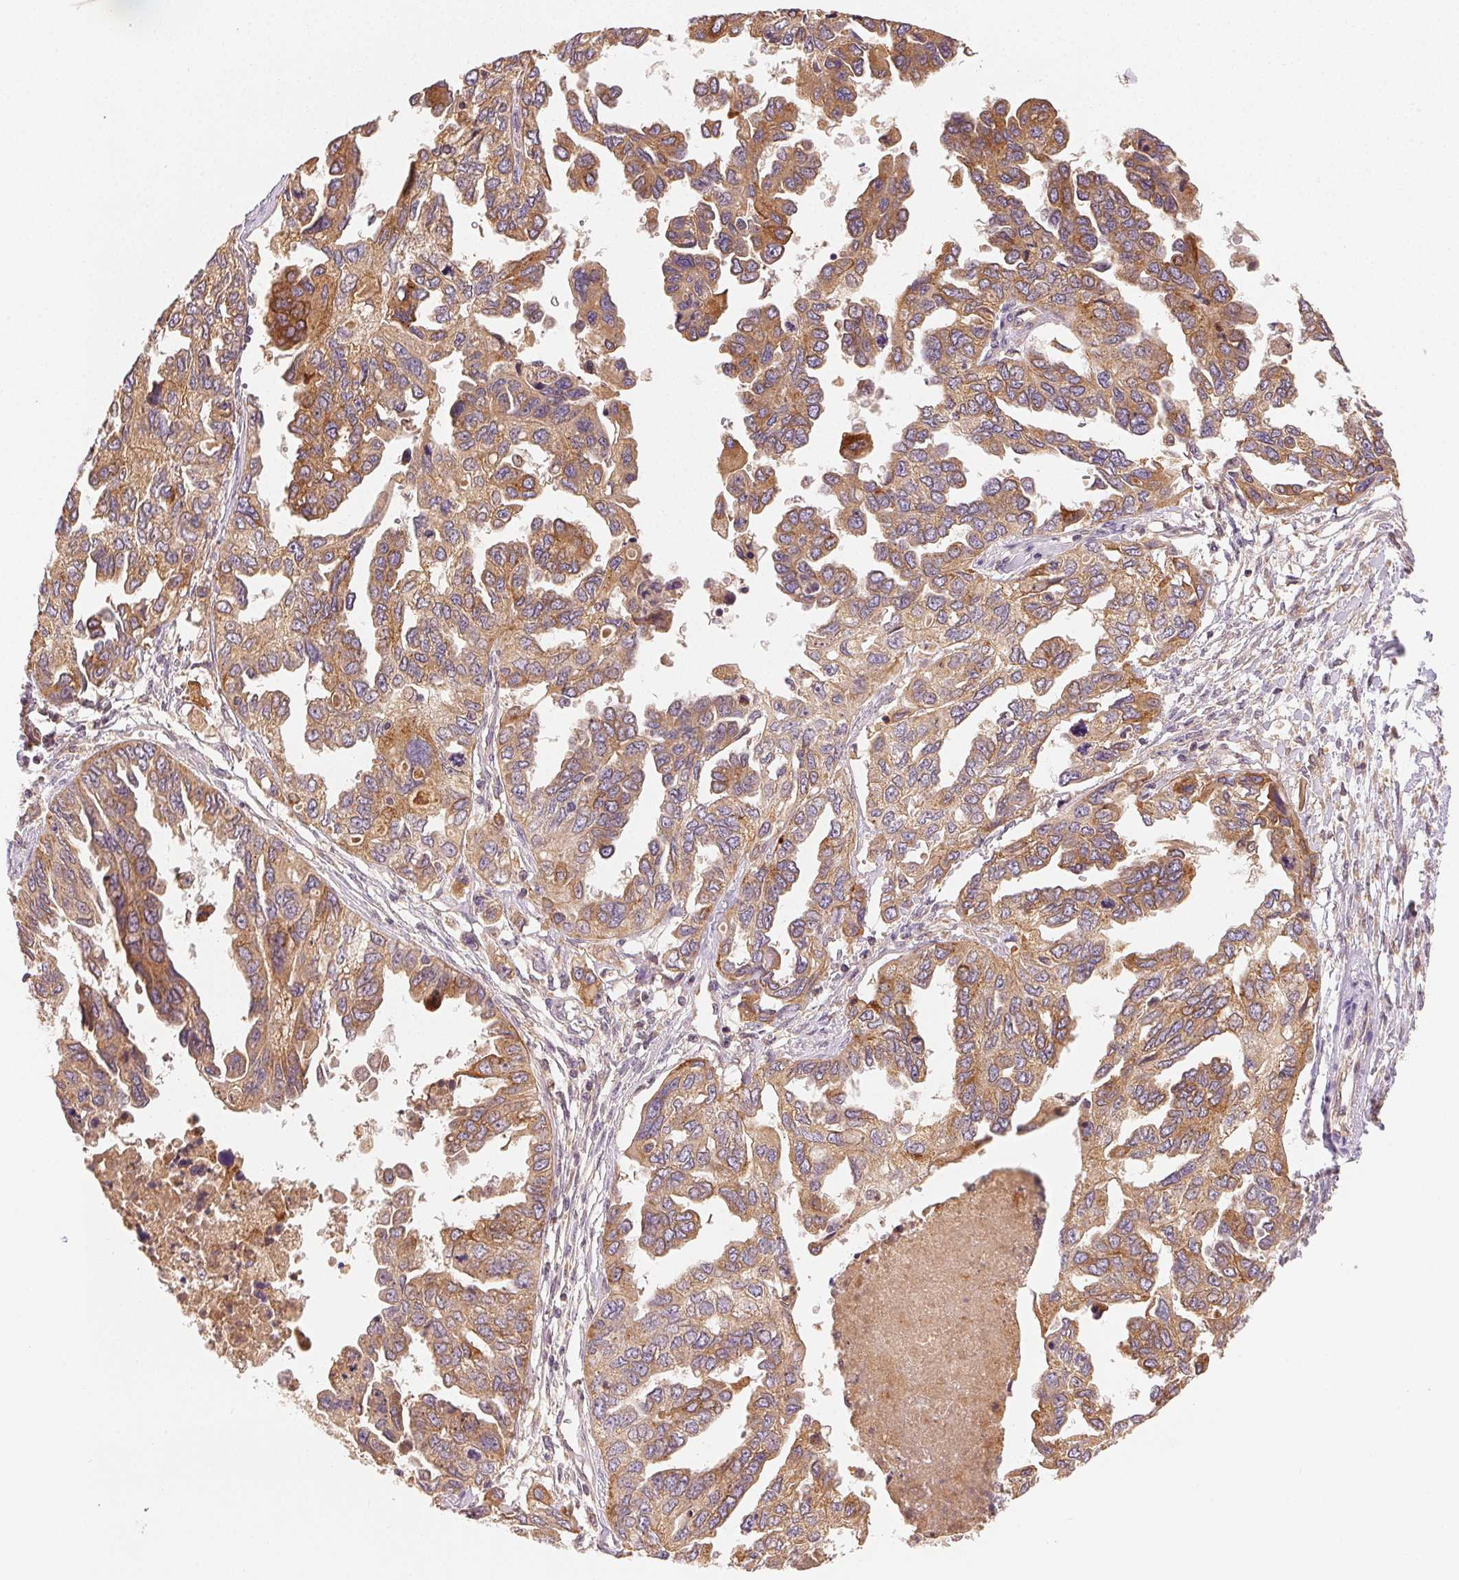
{"staining": {"intensity": "moderate", "quantity": ">75%", "location": "cytoplasmic/membranous"}, "tissue": "ovarian cancer", "cell_type": "Tumor cells", "image_type": "cancer", "snomed": [{"axis": "morphology", "description": "Cystadenocarcinoma, serous, NOS"}, {"axis": "topography", "description": "Ovary"}], "caption": "A photomicrograph showing moderate cytoplasmic/membranous staining in about >75% of tumor cells in ovarian cancer (serous cystadenocarcinoma), as visualized by brown immunohistochemical staining.", "gene": "SEZ6L2", "patient": {"sex": "female", "age": 53}}